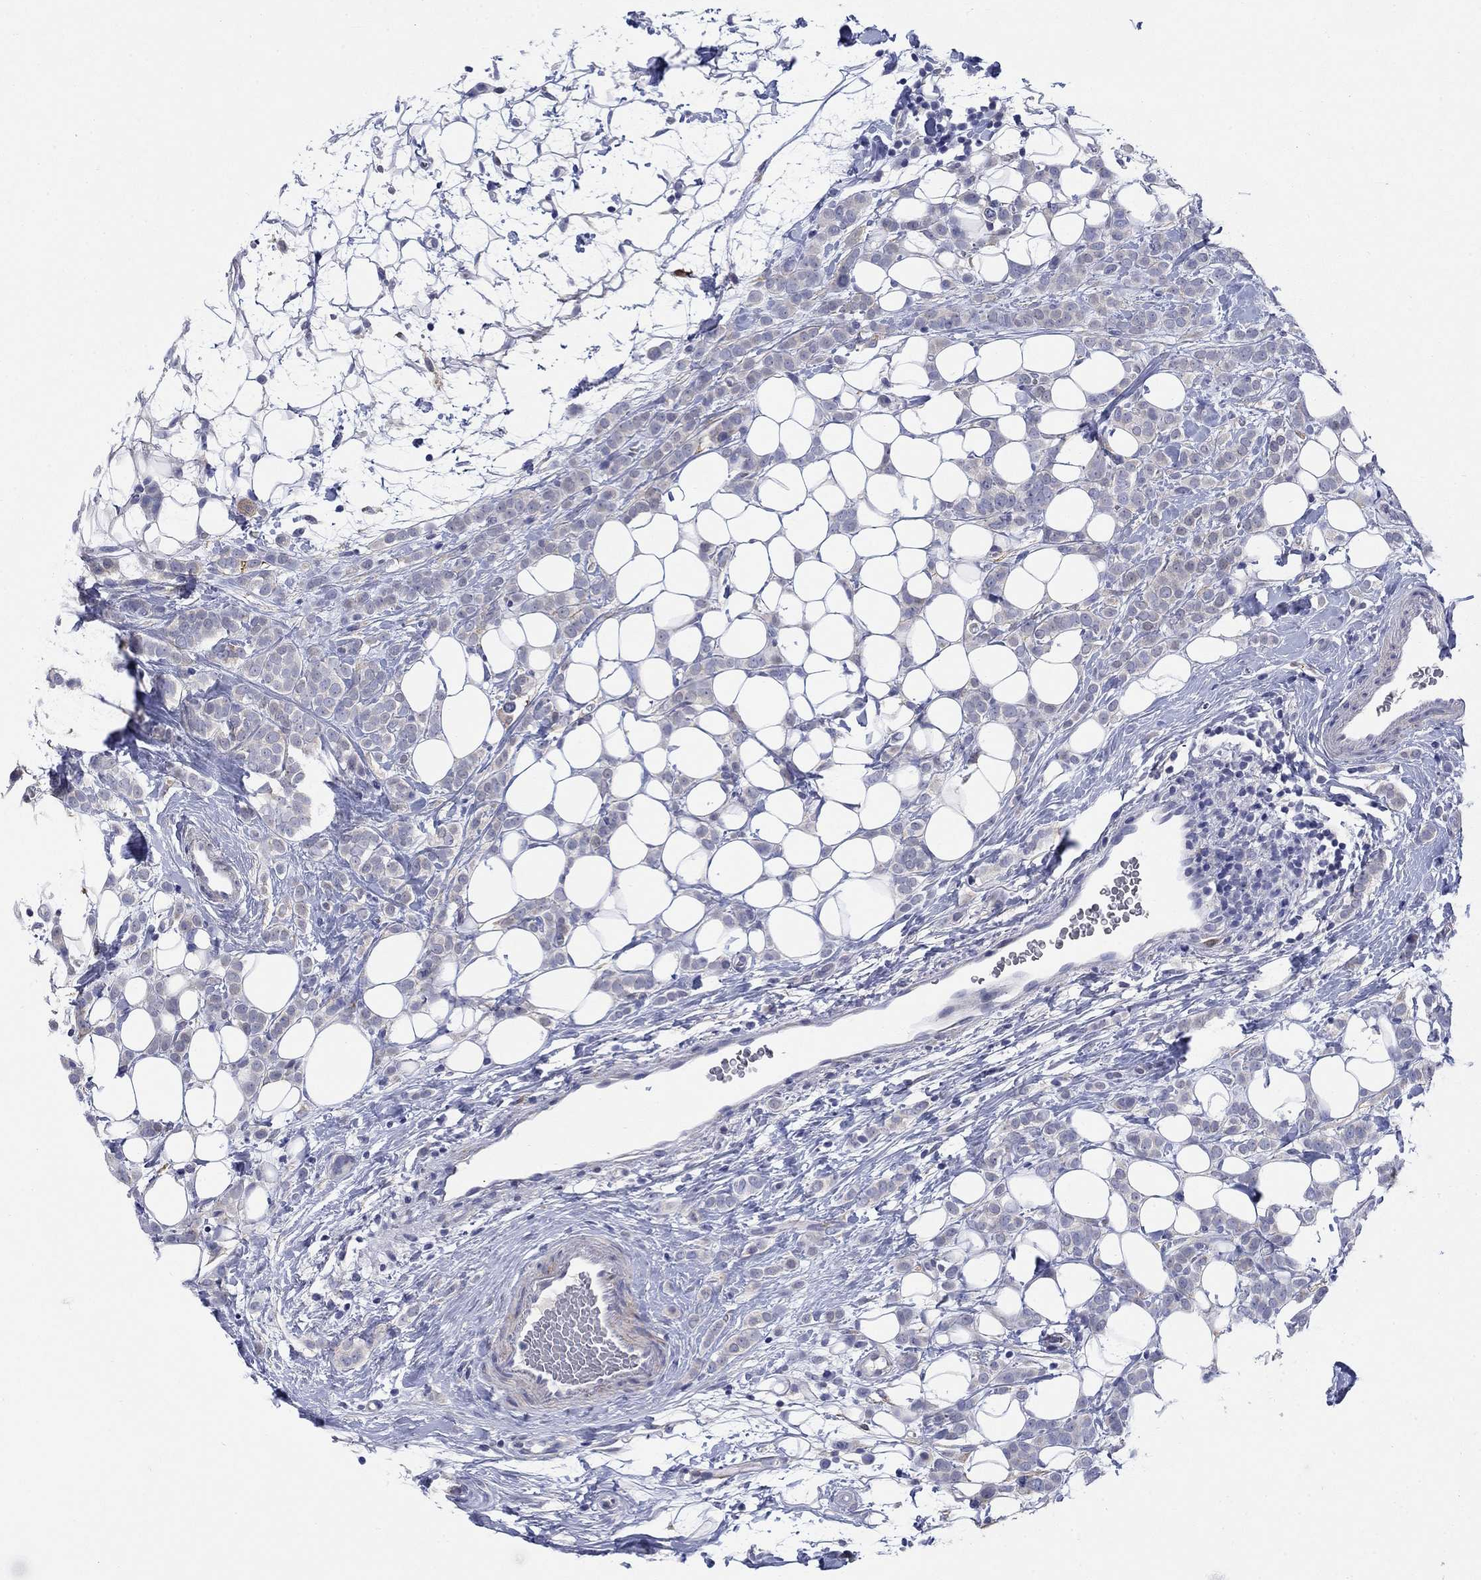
{"staining": {"intensity": "negative", "quantity": "none", "location": "none"}, "tissue": "breast cancer", "cell_type": "Tumor cells", "image_type": "cancer", "snomed": [{"axis": "morphology", "description": "Lobular carcinoma"}, {"axis": "topography", "description": "Breast"}], "caption": "The histopathology image exhibits no staining of tumor cells in lobular carcinoma (breast). (Brightfield microscopy of DAB immunohistochemistry at high magnification).", "gene": "PTPRZ1", "patient": {"sex": "female", "age": 49}}